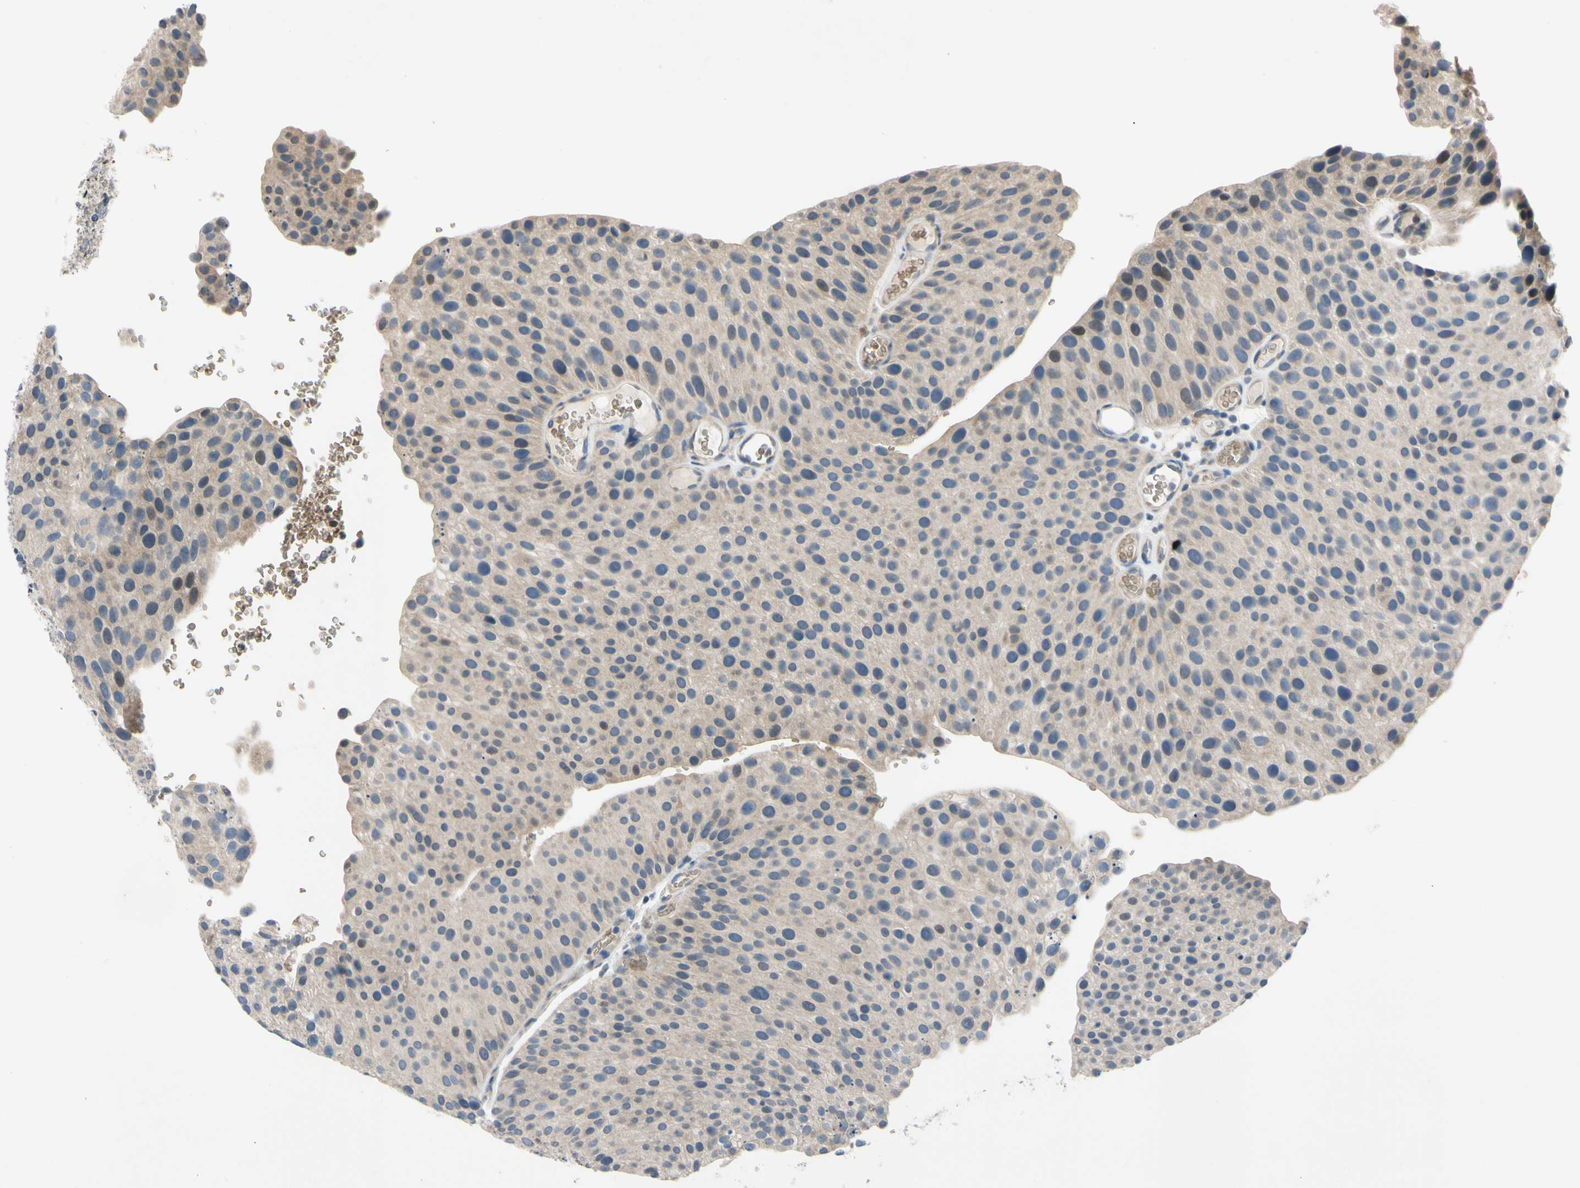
{"staining": {"intensity": "weak", "quantity": ">75%", "location": "cytoplasmic/membranous"}, "tissue": "urothelial cancer", "cell_type": "Tumor cells", "image_type": "cancer", "snomed": [{"axis": "morphology", "description": "Urothelial carcinoma, Low grade"}, {"axis": "topography", "description": "Smooth muscle"}, {"axis": "topography", "description": "Urinary bladder"}], "caption": "A low amount of weak cytoplasmic/membranous positivity is present in about >75% of tumor cells in low-grade urothelial carcinoma tissue. (IHC, brightfield microscopy, high magnification).", "gene": "ADD2", "patient": {"sex": "male", "age": 60}}